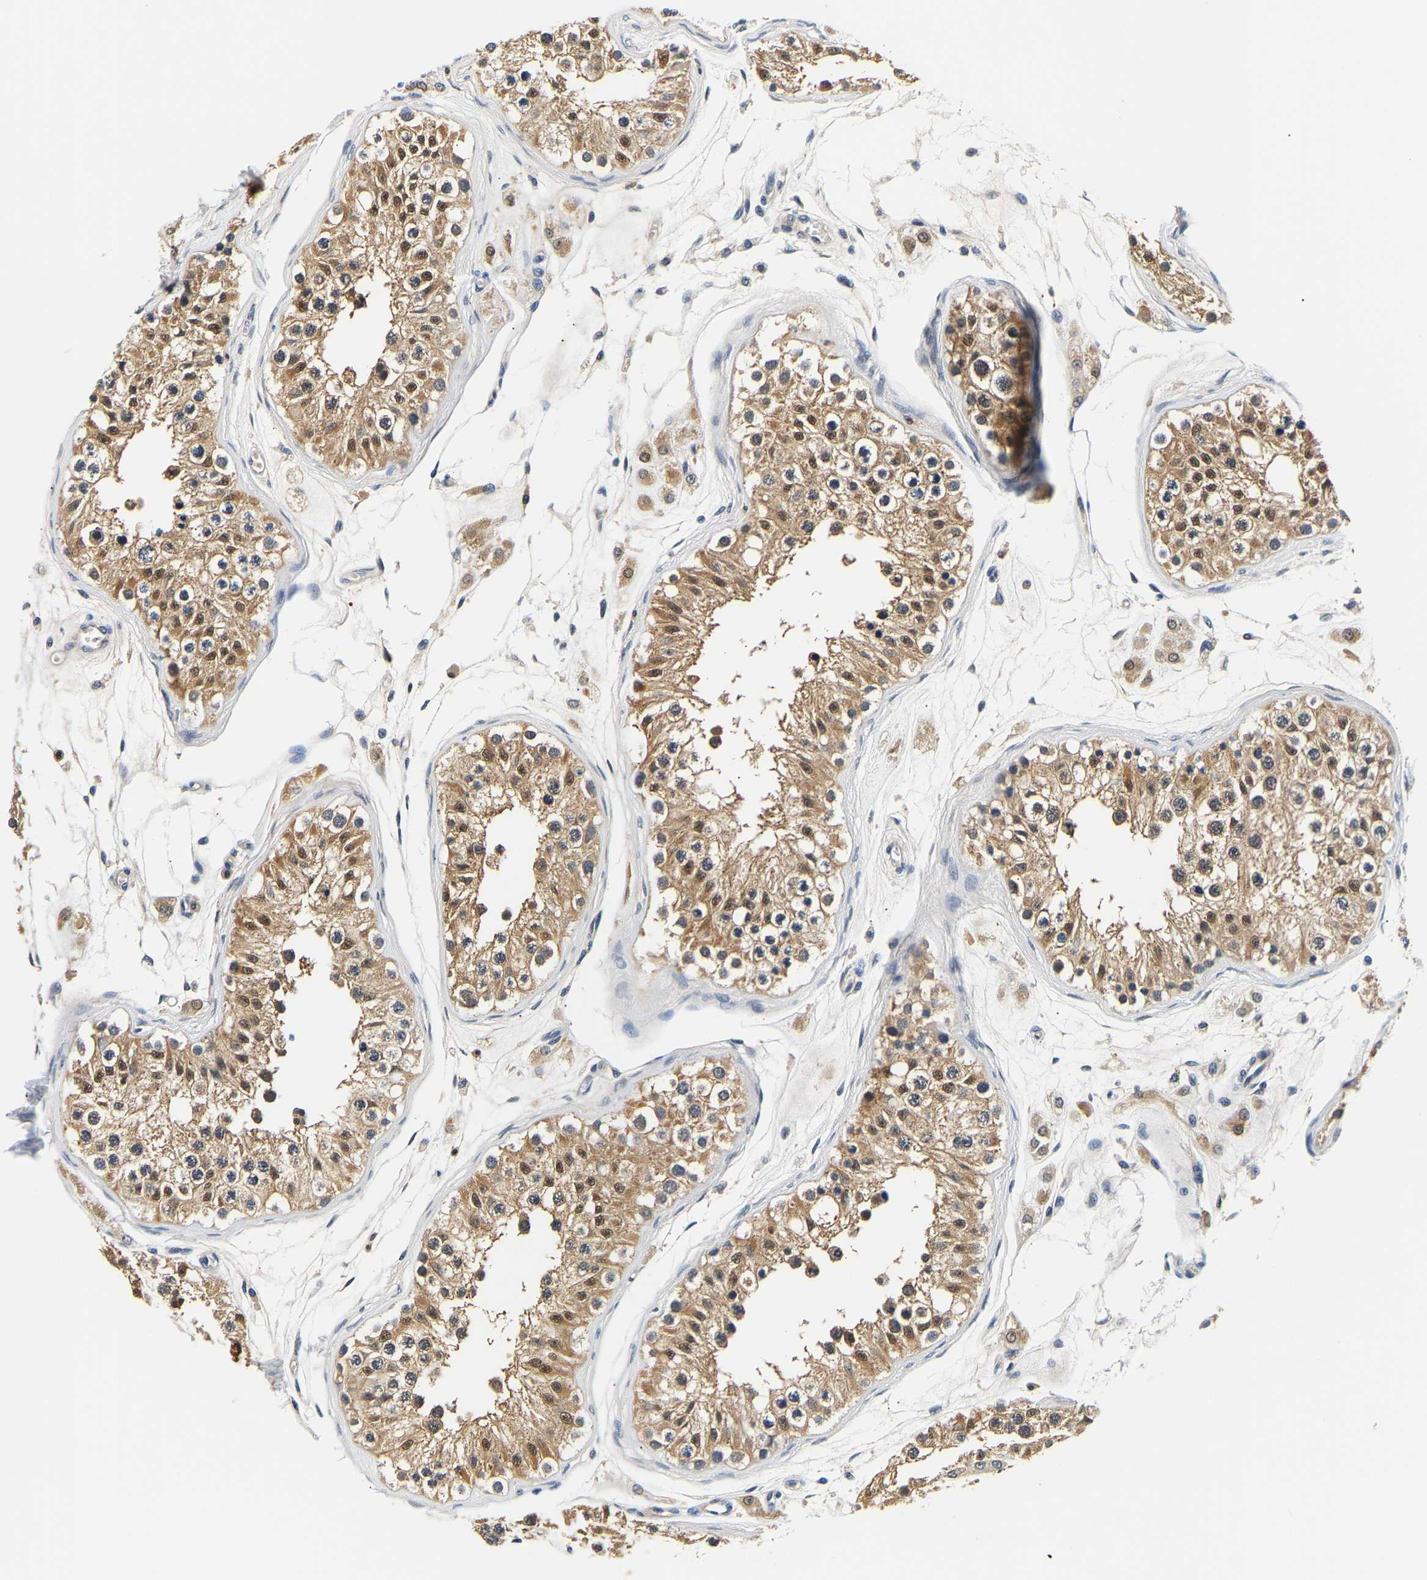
{"staining": {"intensity": "moderate", "quantity": ">75%", "location": "cytoplasmic/membranous"}, "tissue": "testis", "cell_type": "Cells in seminiferous ducts", "image_type": "normal", "snomed": [{"axis": "morphology", "description": "Normal tissue, NOS"}, {"axis": "morphology", "description": "Adenocarcinoma, metastatic, NOS"}, {"axis": "topography", "description": "Testis"}], "caption": "This image demonstrates benign testis stained with IHC to label a protein in brown. The cytoplasmic/membranous of cells in seminiferous ducts show moderate positivity for the protein. Nuclei are counter-stained blue.", "gene": "UCHL3", "patient": {"sex": "male", "age": 26}}